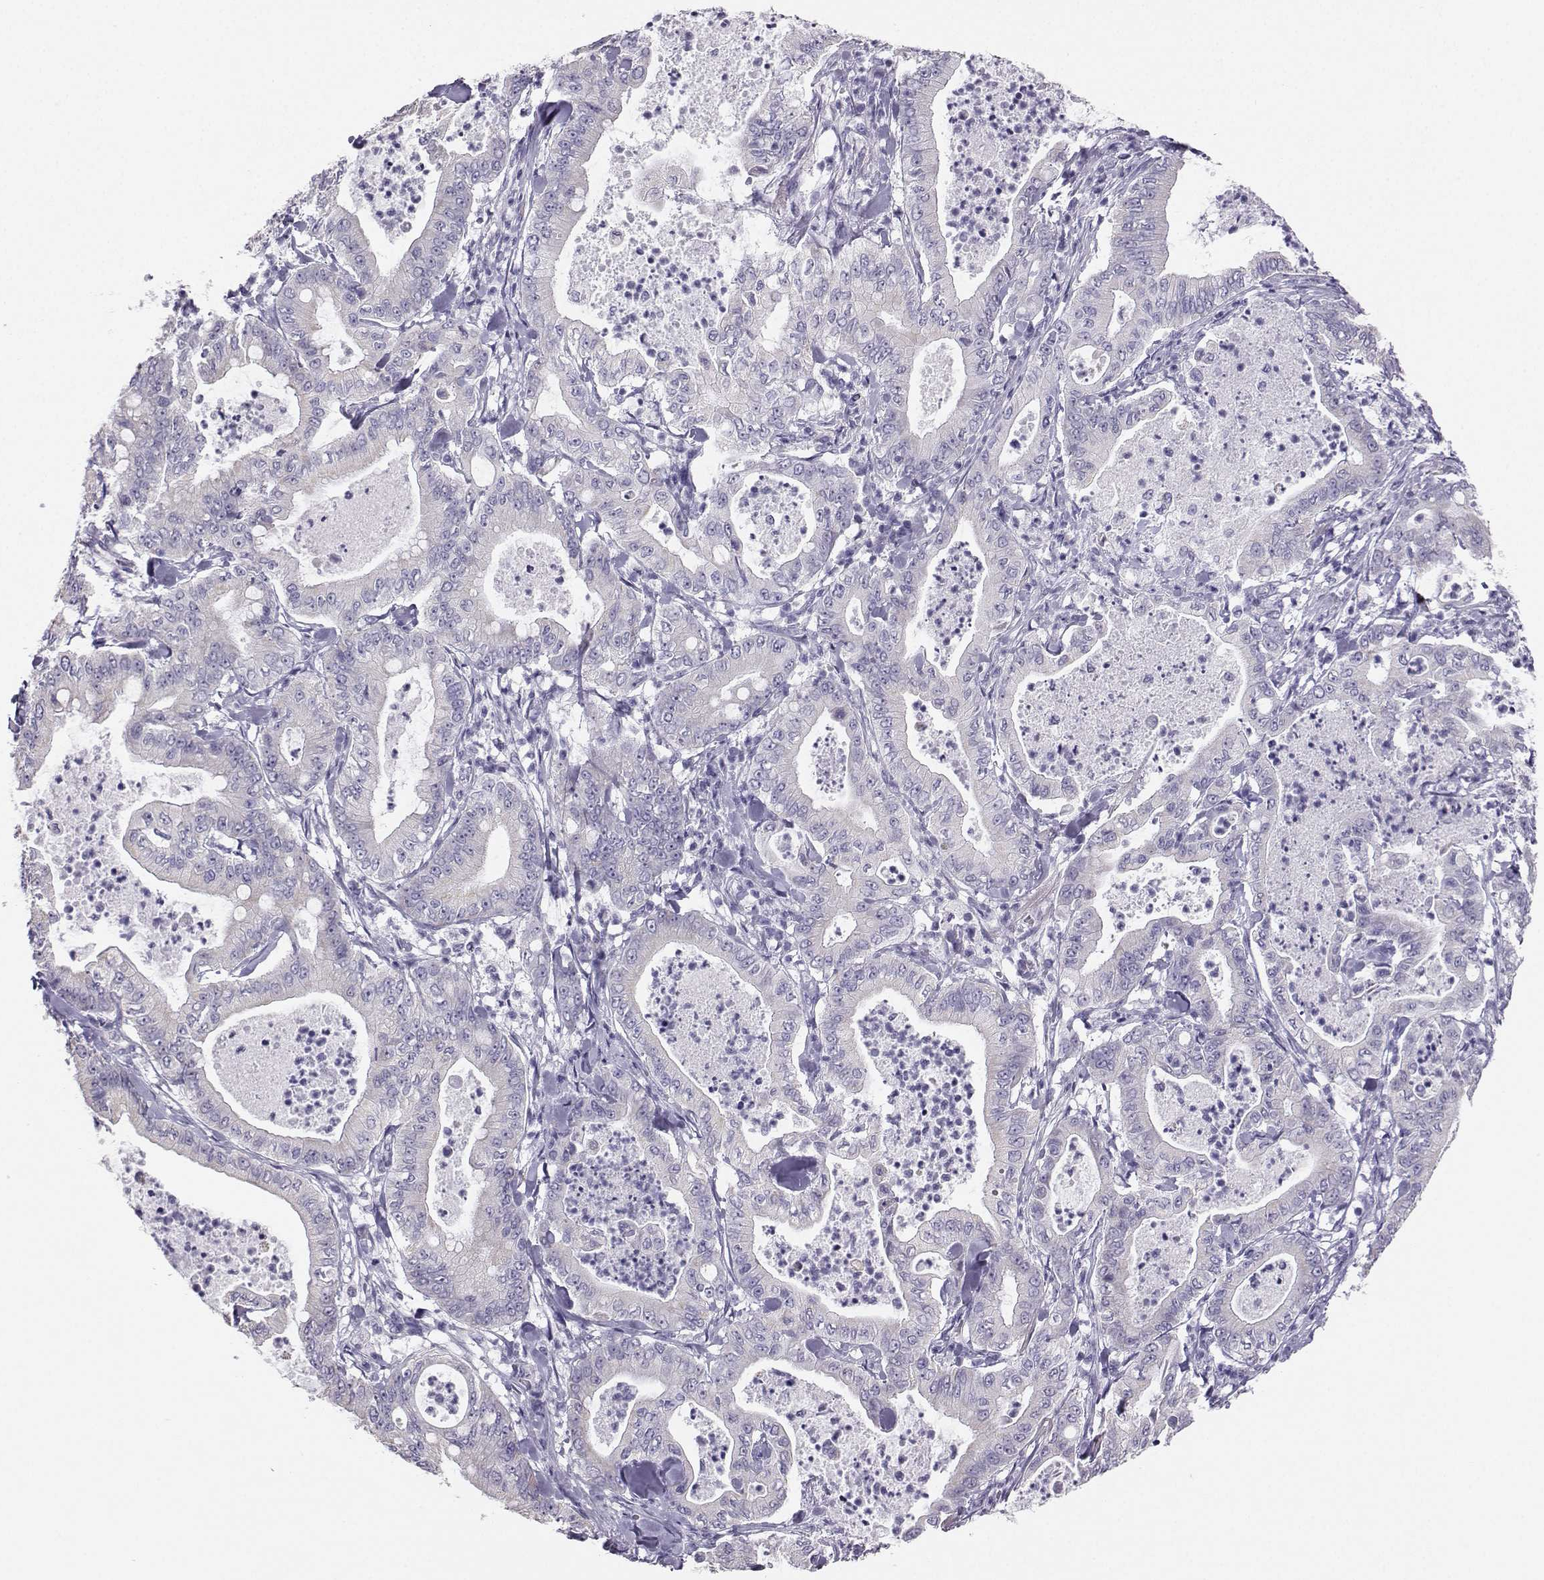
{"staining": {"intensity": "negative", "quantity": "none", "location": "none"}, "tissue": "pancreatic cancer", "cell_type": "Tumor cells", "image_type": "cancer", "snomed": [{"axis": "morphology", "description": "Adenocarcinoma, NOS"}, {"axis": "topography", "description": "Pancreas"}], "caption": "A high-resolution micrograph shows immunohistochemistry (IHC) staining of pancreatic cancer (adenocarcinoma), which shows no significant expression in tumor cells.", "gene": "AVP", "patient": {"sex": "male", "age": 71}}